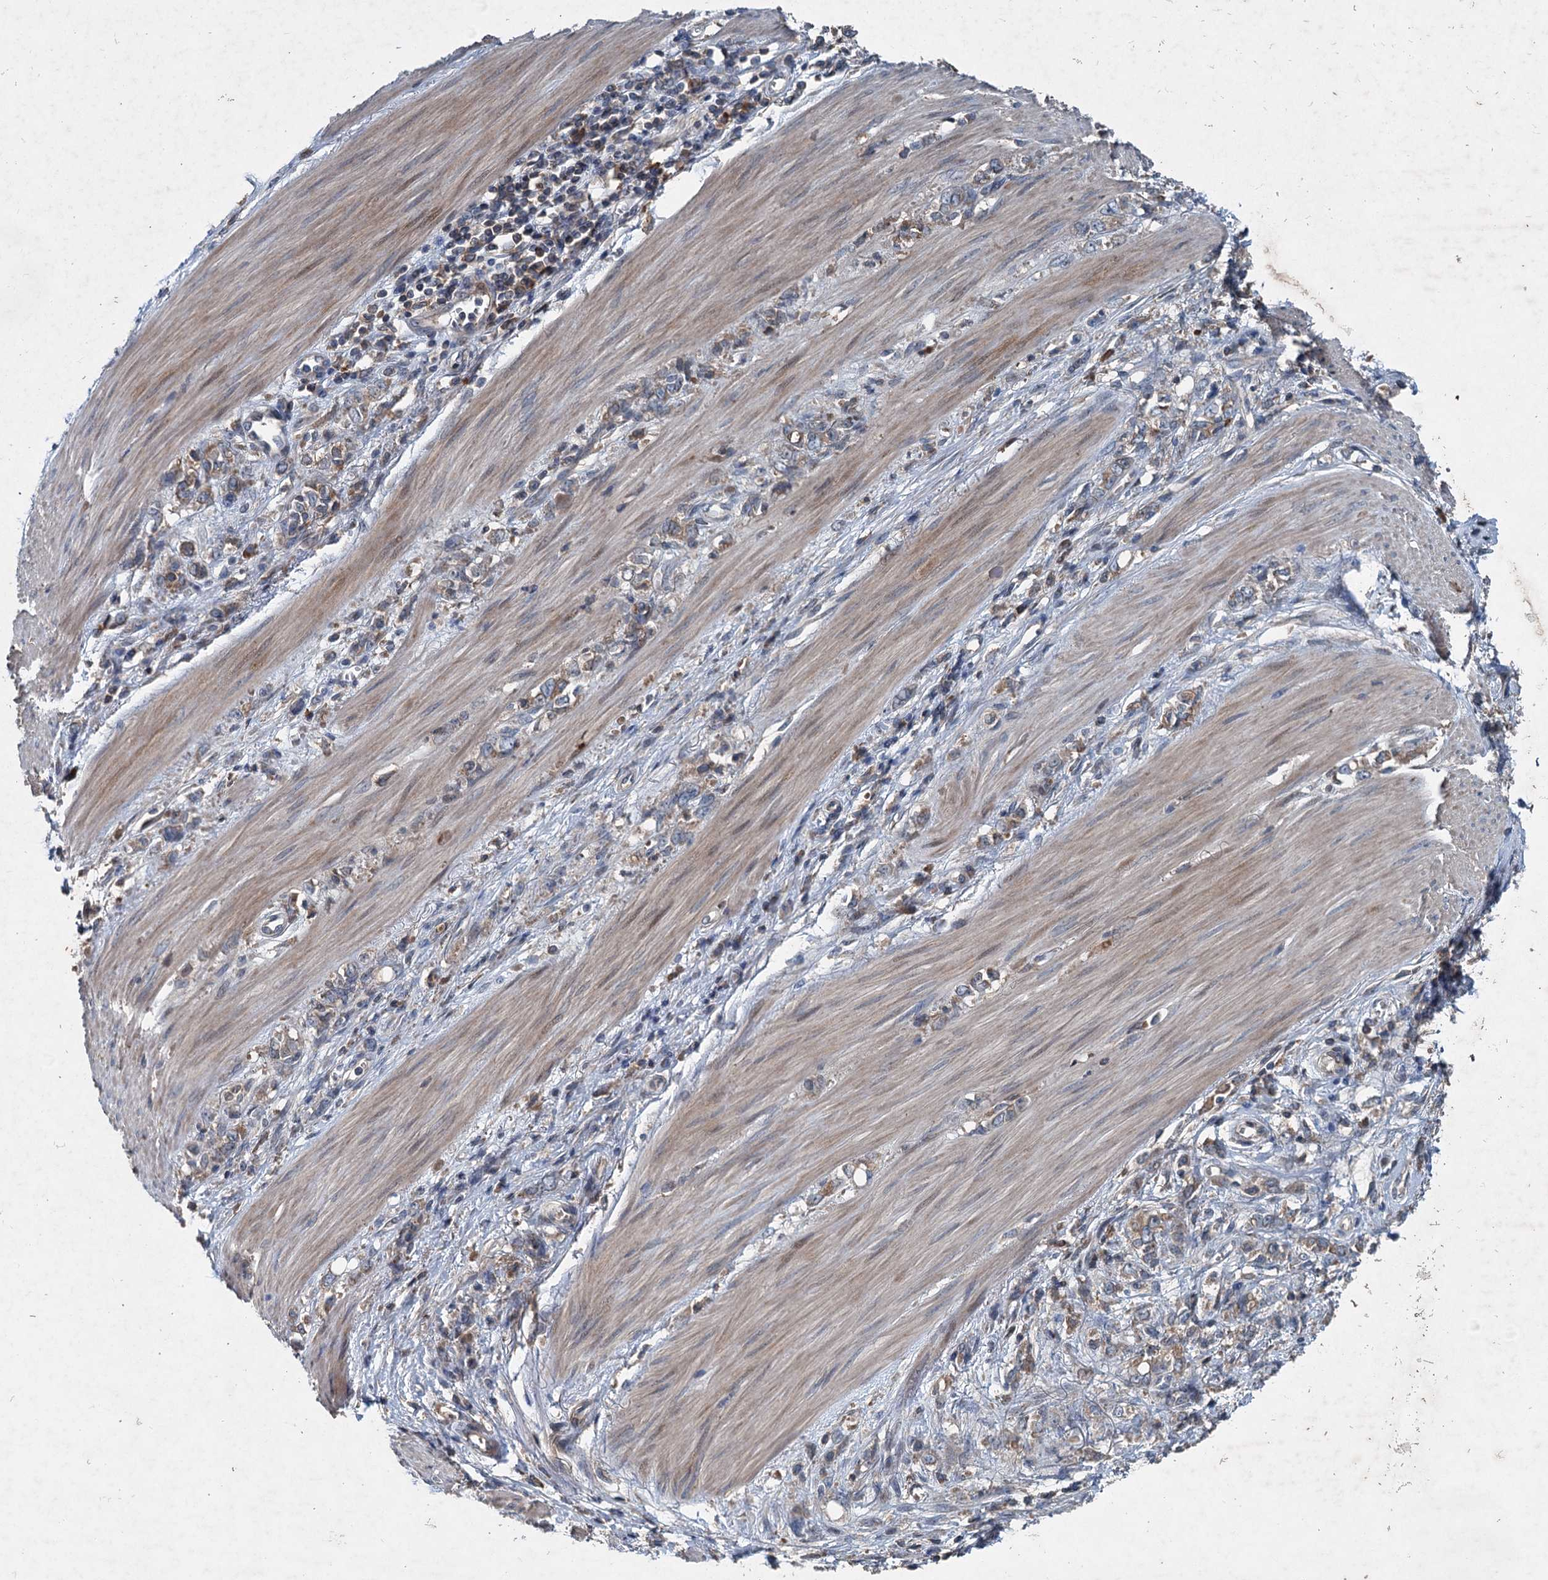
{"staining": {"intensity": "moderate", "quantity": ">75%", "location": "cytoplasmic/membranous"}, "tissue": "stomach cancer", "cell_type": "Tumor cells", "image_type": "cancer", "snomed": [{"axis": "morphology", "description": "Adenocarcinoma, NOS"}, {"axis": "topography", "description": "Stomach"}], "caption": "The immunohistochemical stain shows moderate cytoplasmic/membranous positivity in tumor cells of adenocarcinoma (stomach) tissue. (Stains: DAB in brown, nuclei in blue, Microscopy: brightfield microscopy at high magnification).", "gene": "TAPBPL", "patient": {"sex": "female", "age": 76}}